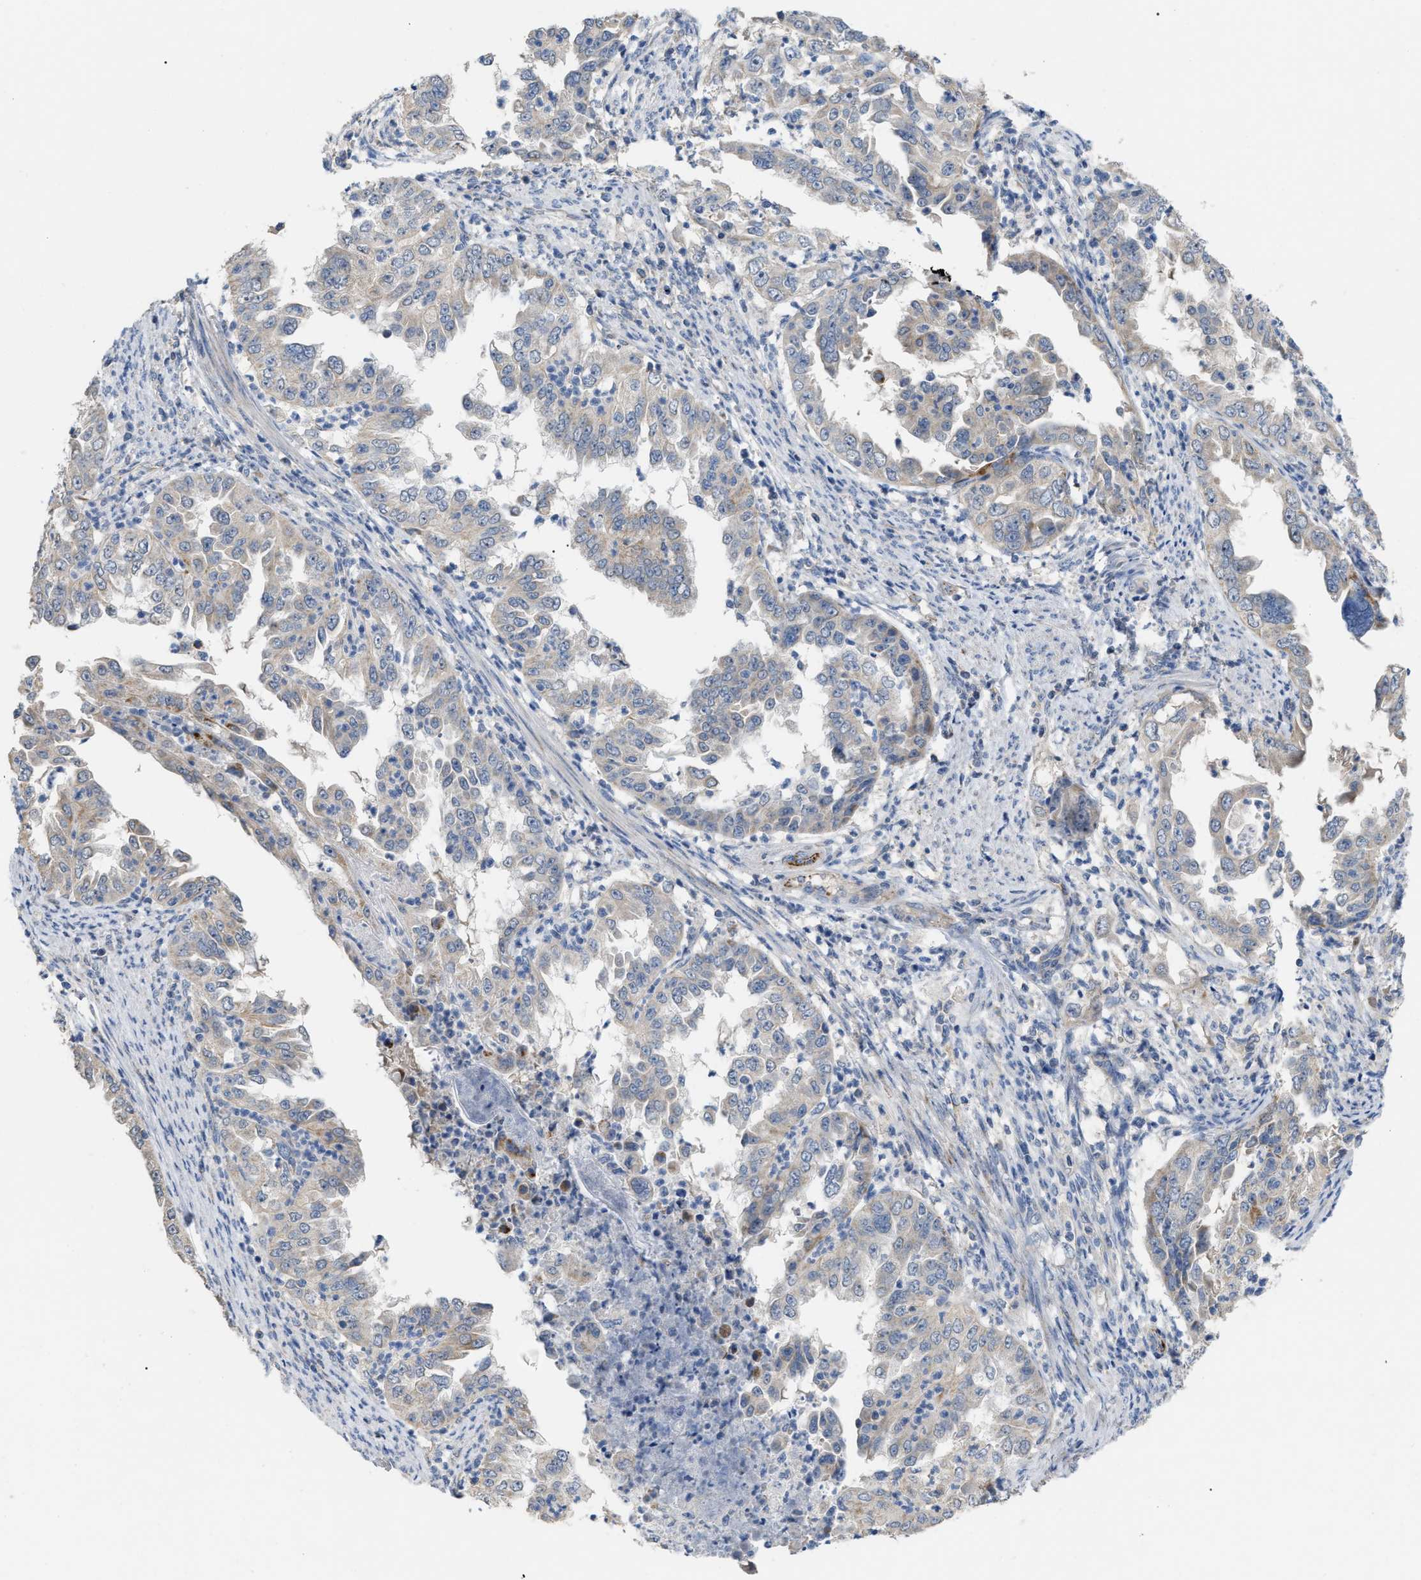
{"staining": {"intensity": "moderate", "quantity": "<25%", "location": "cytoplasmic/membranous"}, "tissue": "endometrial cancer", "cell_type": "Tumor cells", "image_type": "cancer", "snomed": [{"axis": "morphology", "description": "Adenocarcinoma, NOS"}, {"axis": "topography", "description": "Endometrium"}], "caption": "Moderate cytoplasmic/membranous expression is appreciated in approximately <25% of tumor cells in endometrial cancer (adenocarcinoma). (Stains: DAB (3,3'-diaminobenzidine) in brown, nuclei in blue, Microscopy: brightfield microscopy at high magnification).", "gene": "DHX58", "patient": {"sex": "female", "age": 85}}